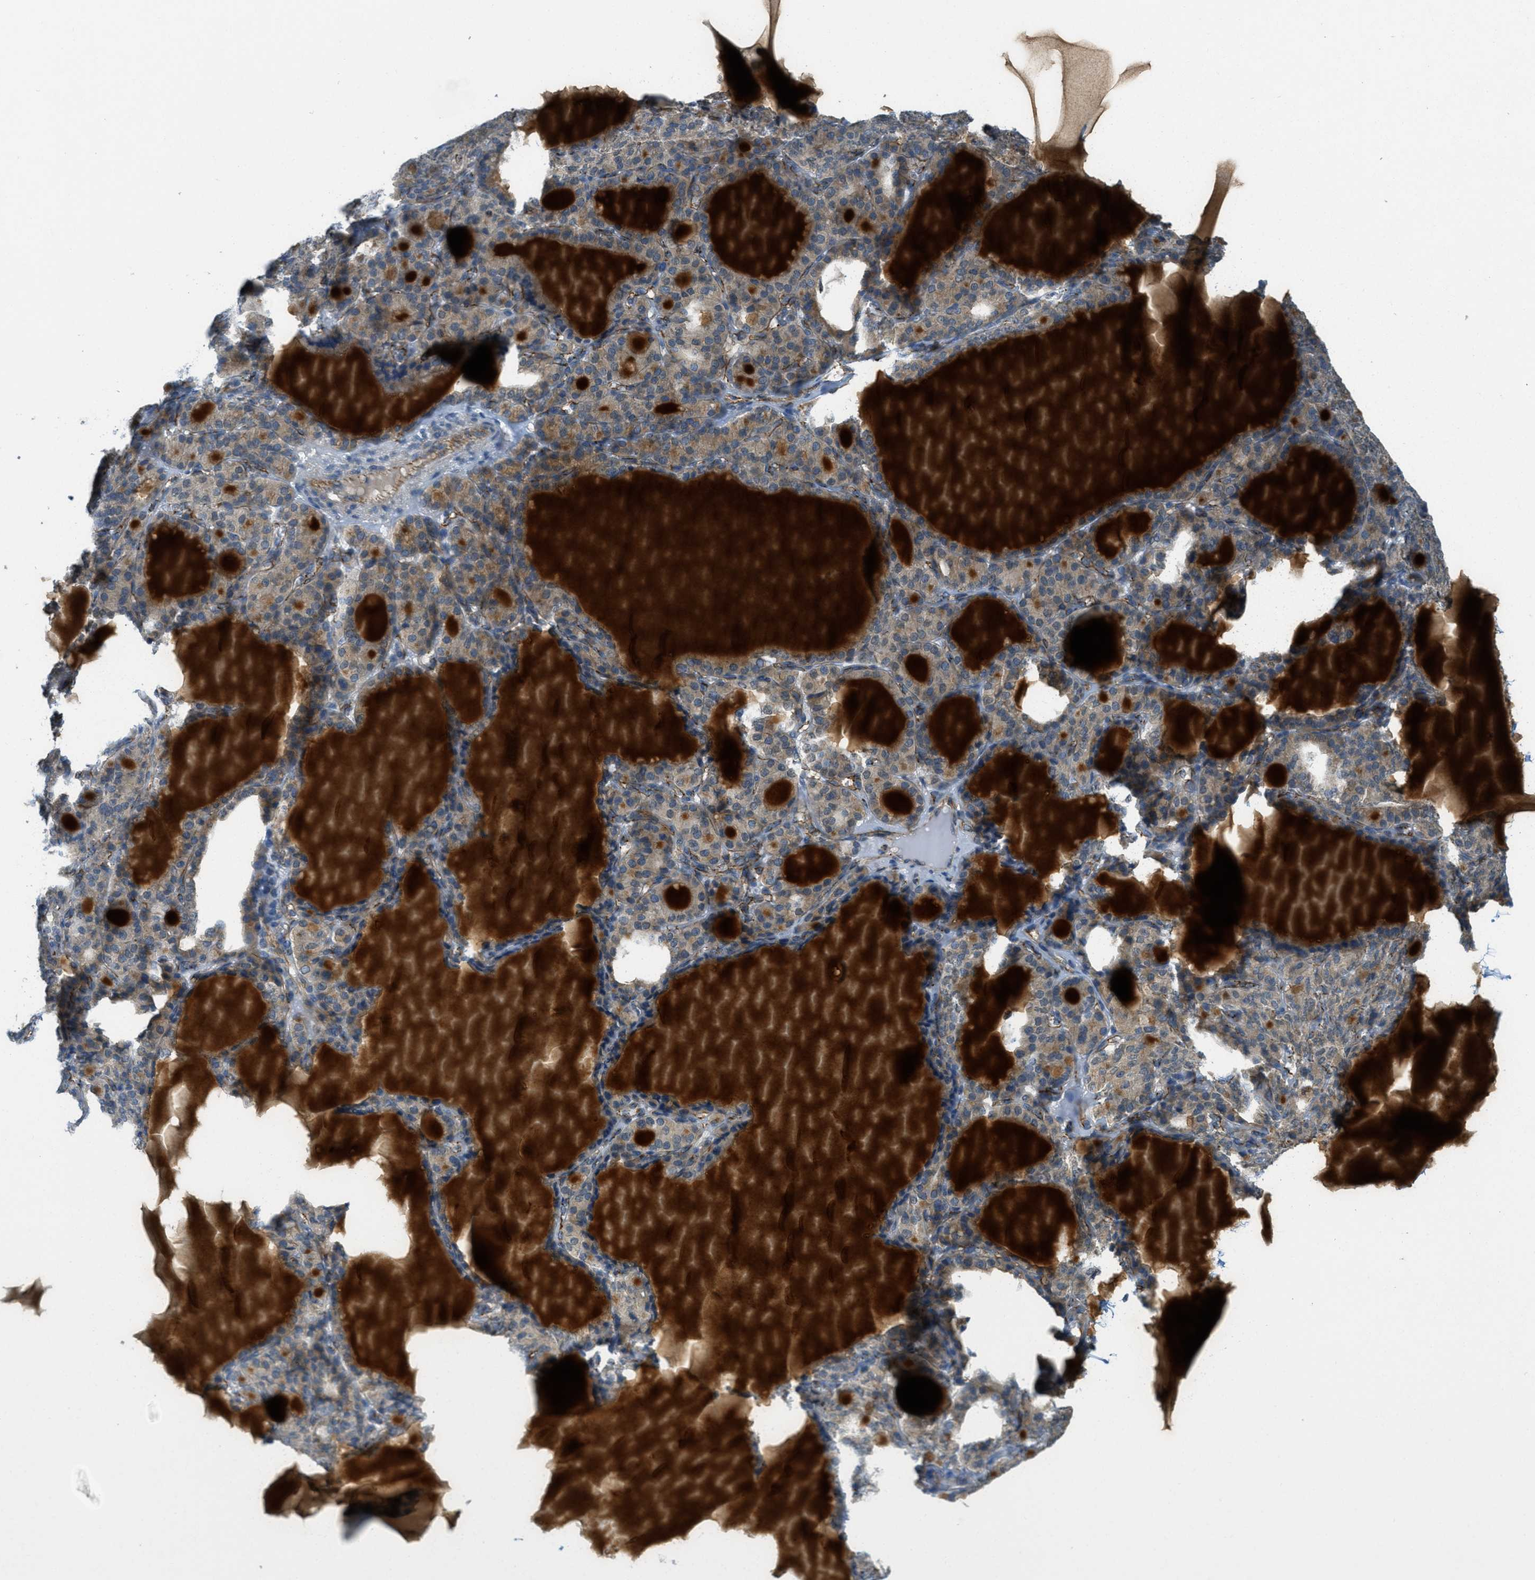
{"staining": {"intensity": "moderate", "quantity": ">75%", "location": "cytoplasmic/membranous"}, "tissue": "thyroid gland", "cell_type": "Glandular cells", "image_type": "normal", "snomed": [{"axis": "morphology", "description": "Normal tissue, NOS"}, {"axis": "topography", "description": "Thyroid gland"}], "caption": "Immunohistochemical staining of unremarkable human thyroid gland demonstrates medium levels of moderate cytoplasmic/membranous expression in approximately >75% of glandular cells.", "gene": "JCAD", "patient": {"sex": "female", "age": 28}}